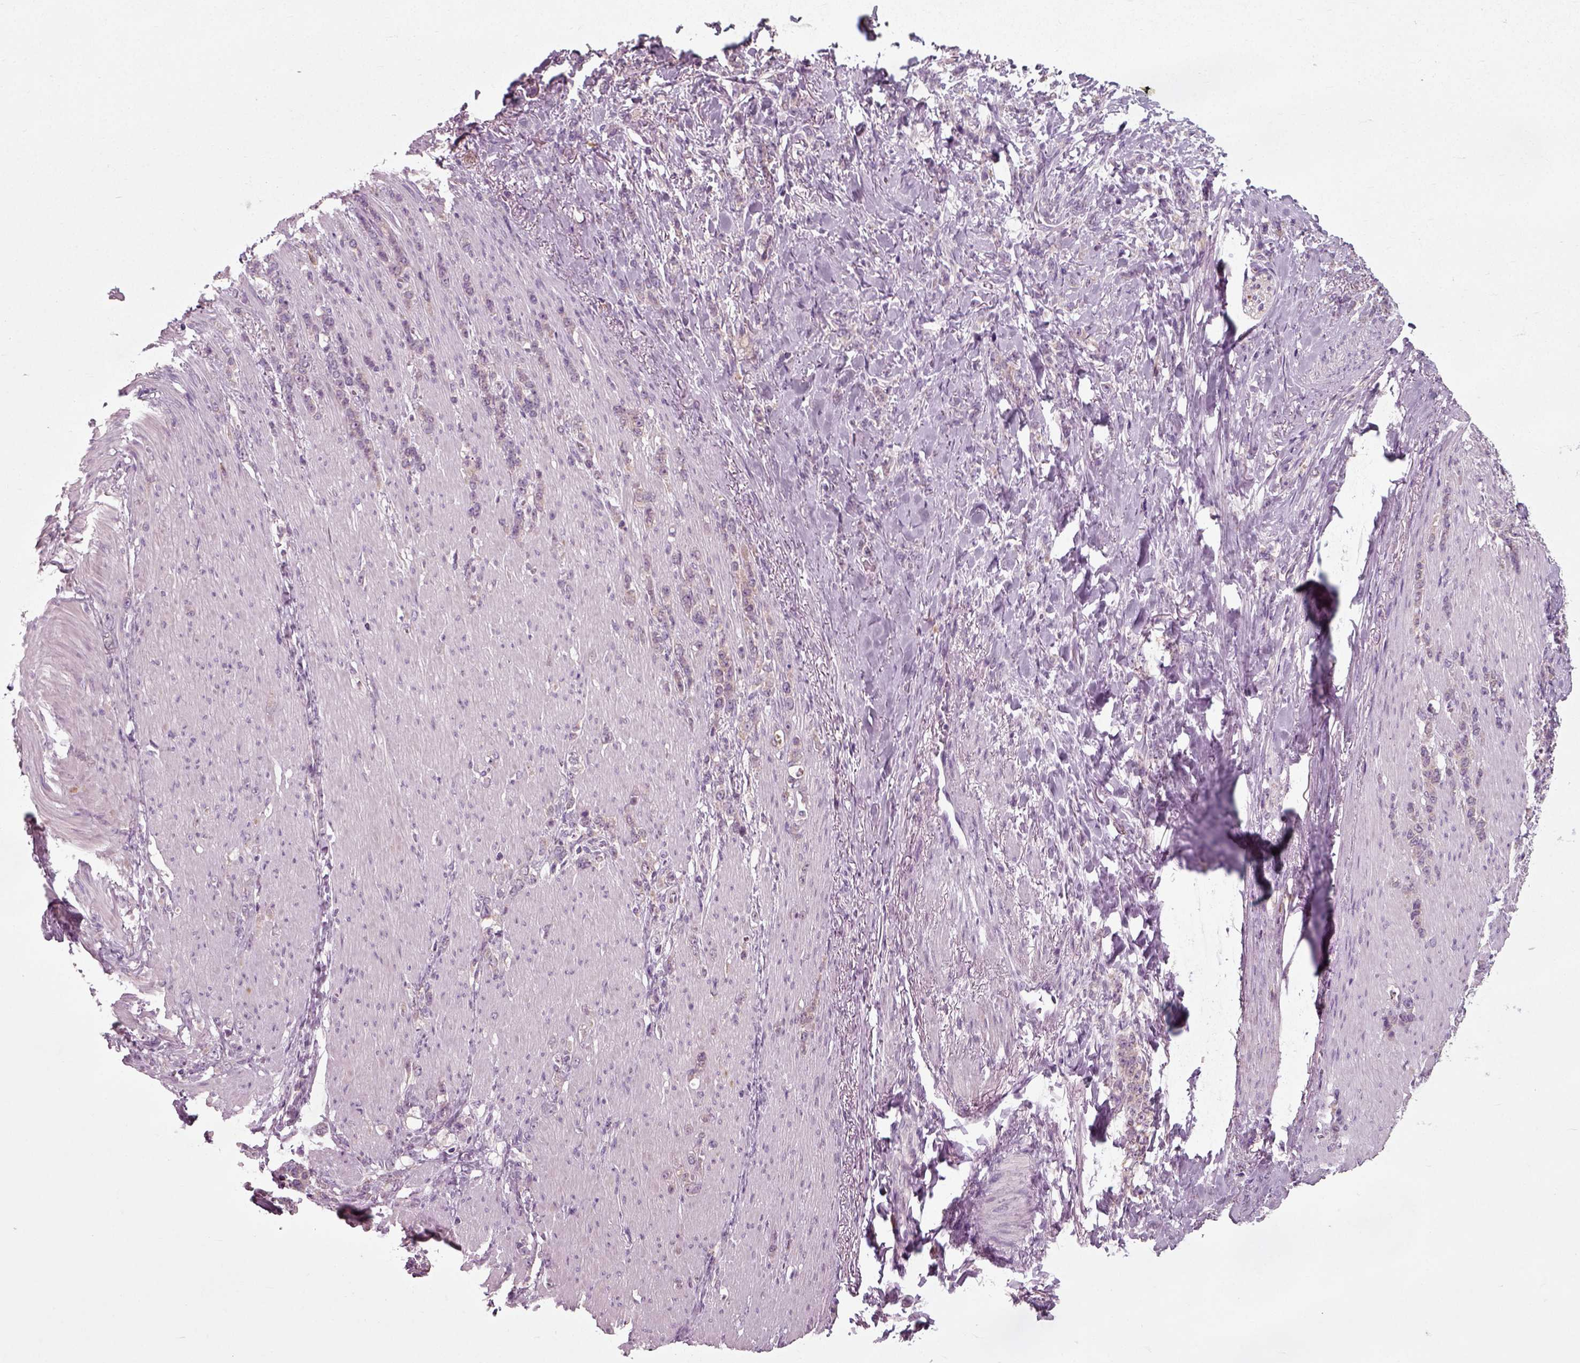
{"staining": {"intensity": "weak", "quantity": "<25%", "location": "cytoplasmic/membranous"}, "tissue": "stomach cancer", "cell_type": "Tumor cells", "image_type": "cancer", "snomed": [{"axis": "morphology", "description": "Adenocarcinoma, NOS"}, {"axis": "topography", "description": "Stomach, lower"}], "caption": "Immunohistochemical staining of human stomach adenocarcinoma displays no significant positivity in tumor cells.", "gene": "RND2", "patient": {"sex": "male", "age": 88}}